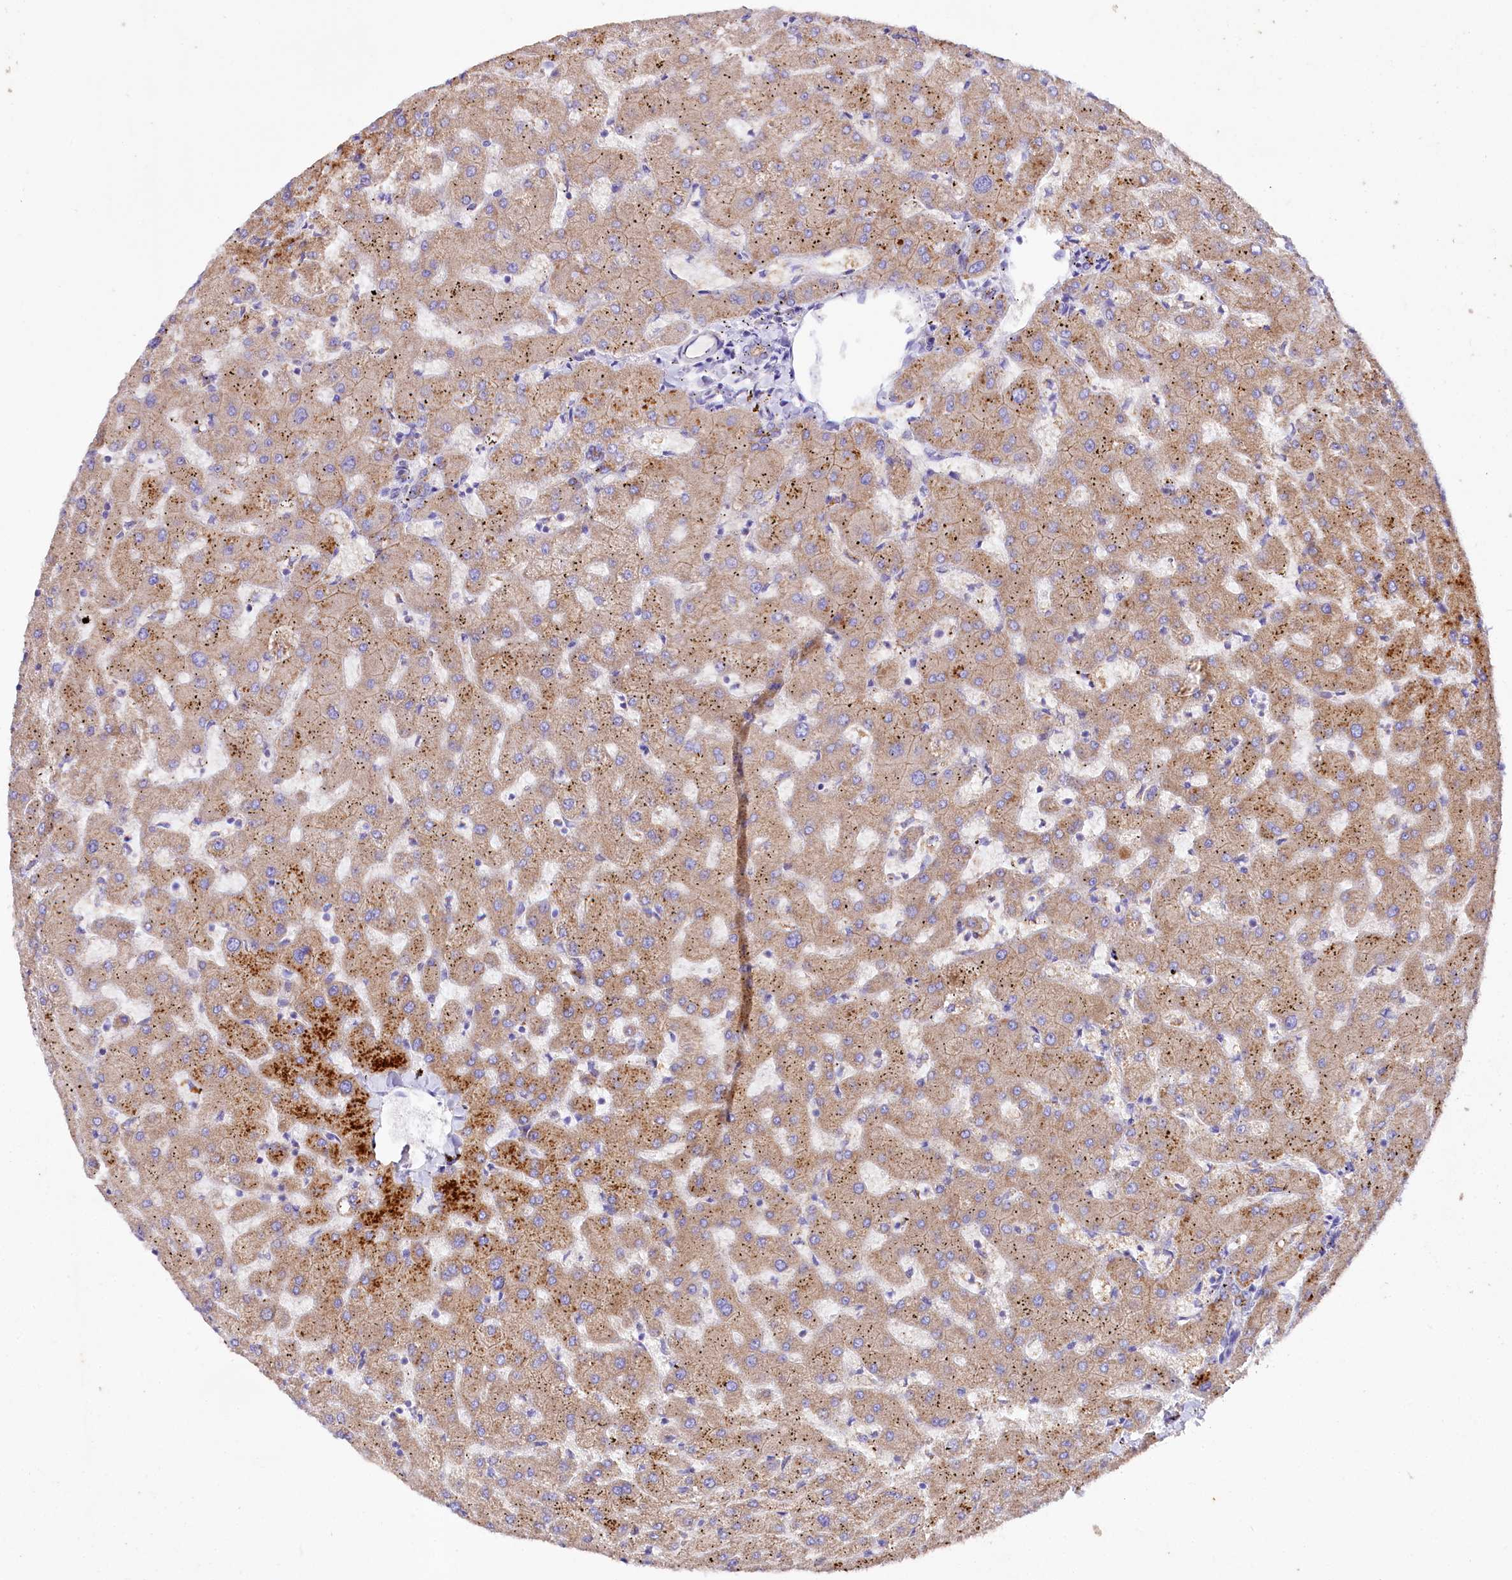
{"staining": {"intensity": "negative", "quantity": "none", "location": "none"}, "tissue": "liver", "cell_type": "Cholangiocytes", "image_type": "normal", "snomed": [{"axis": "morphology", "description": "Normal tissue, NOS"}, {"axis": "topography", "description": "Liver"}], "caption": "IHC histopathology image of unremarkable liver stained for a protein (brown), which exhibits no positivity in cholangiocytes.", "gene": "SACM1L", "patient": {"sex": "female", "age": 63}}